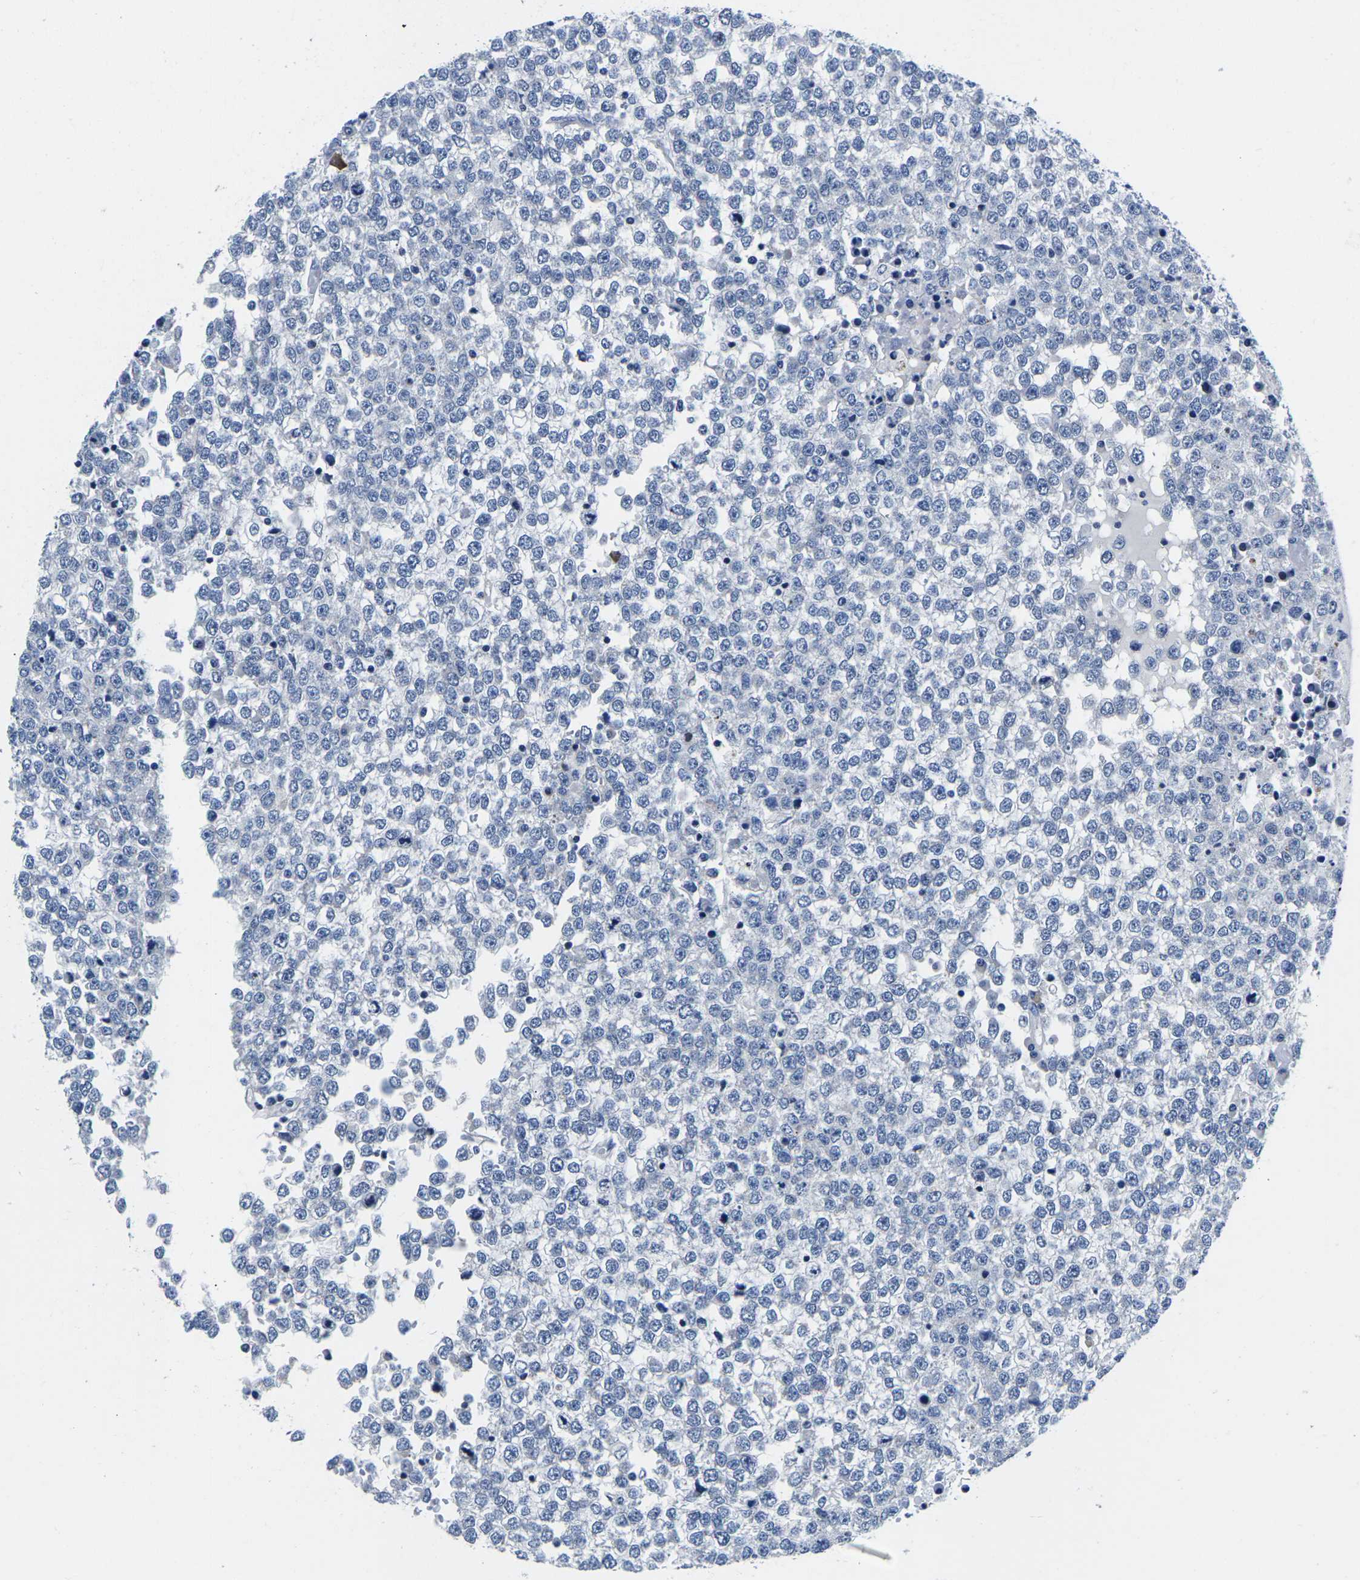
{"staining": {"intensity": "strong", "quantity": "<25%", "location": "nuclear"}, "tissue": "testis cancer", "cell_type": "Tumor cells", "image_type": "cancer", "snomed": [{"axis": "morphology", "description": "Seminoma, NOS"}, {"axis": "topography", "description": "Testis"}], "caption": "Protein expression analysis of testis seminoma reveals strong nuclear expression in approximately <25% of tumor cells. (brown staining indicates protein expression, while blue staining denotes nuclei).", "gene": "CDC73", "patient": {"sex": "male", "age": 65}}